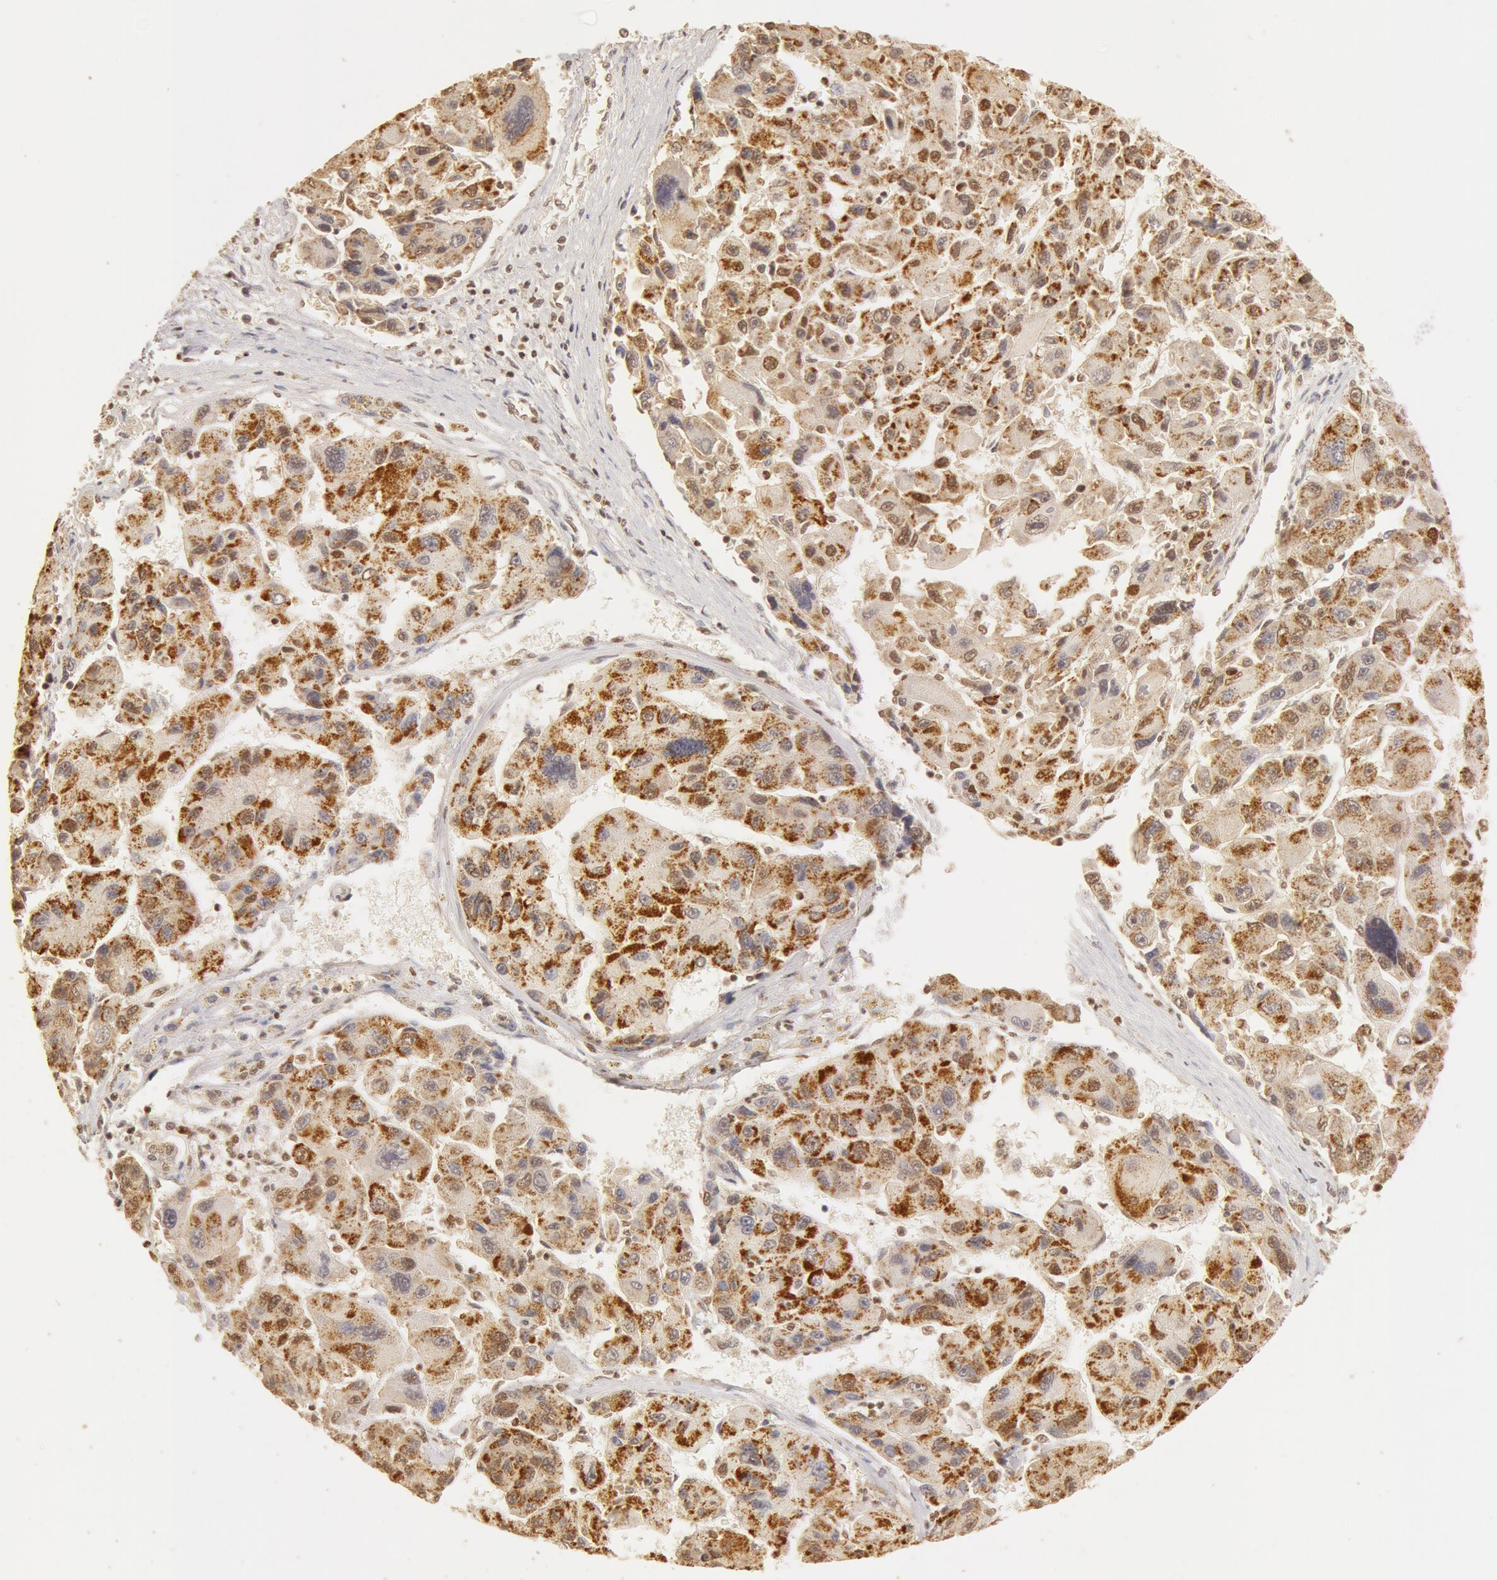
{"staining": {"intensity": "strong", "quantity": ">75%", "location": "cytoplasmic/membranous,nuclear"}, "tissue": "liver cancer", "cell_type": "Tumor cells", "image_type": "cancer", "snomed": [{"axis": "morphology", "description": "Carcinoma, Hepatocellular, NOS"}, {"axis": "topography", "description": "Liver"}], "caption": "DAB (3,3'-diaminobenzidine) immunohistochemical staining of liver hepatocellular carcinoma displays strong cytoplasmic/membranous and nuclear protein positivity in about >75% of tumor cells.", "gene": "SNRNP70", "patient": {"sex": "male", "age": 64}}